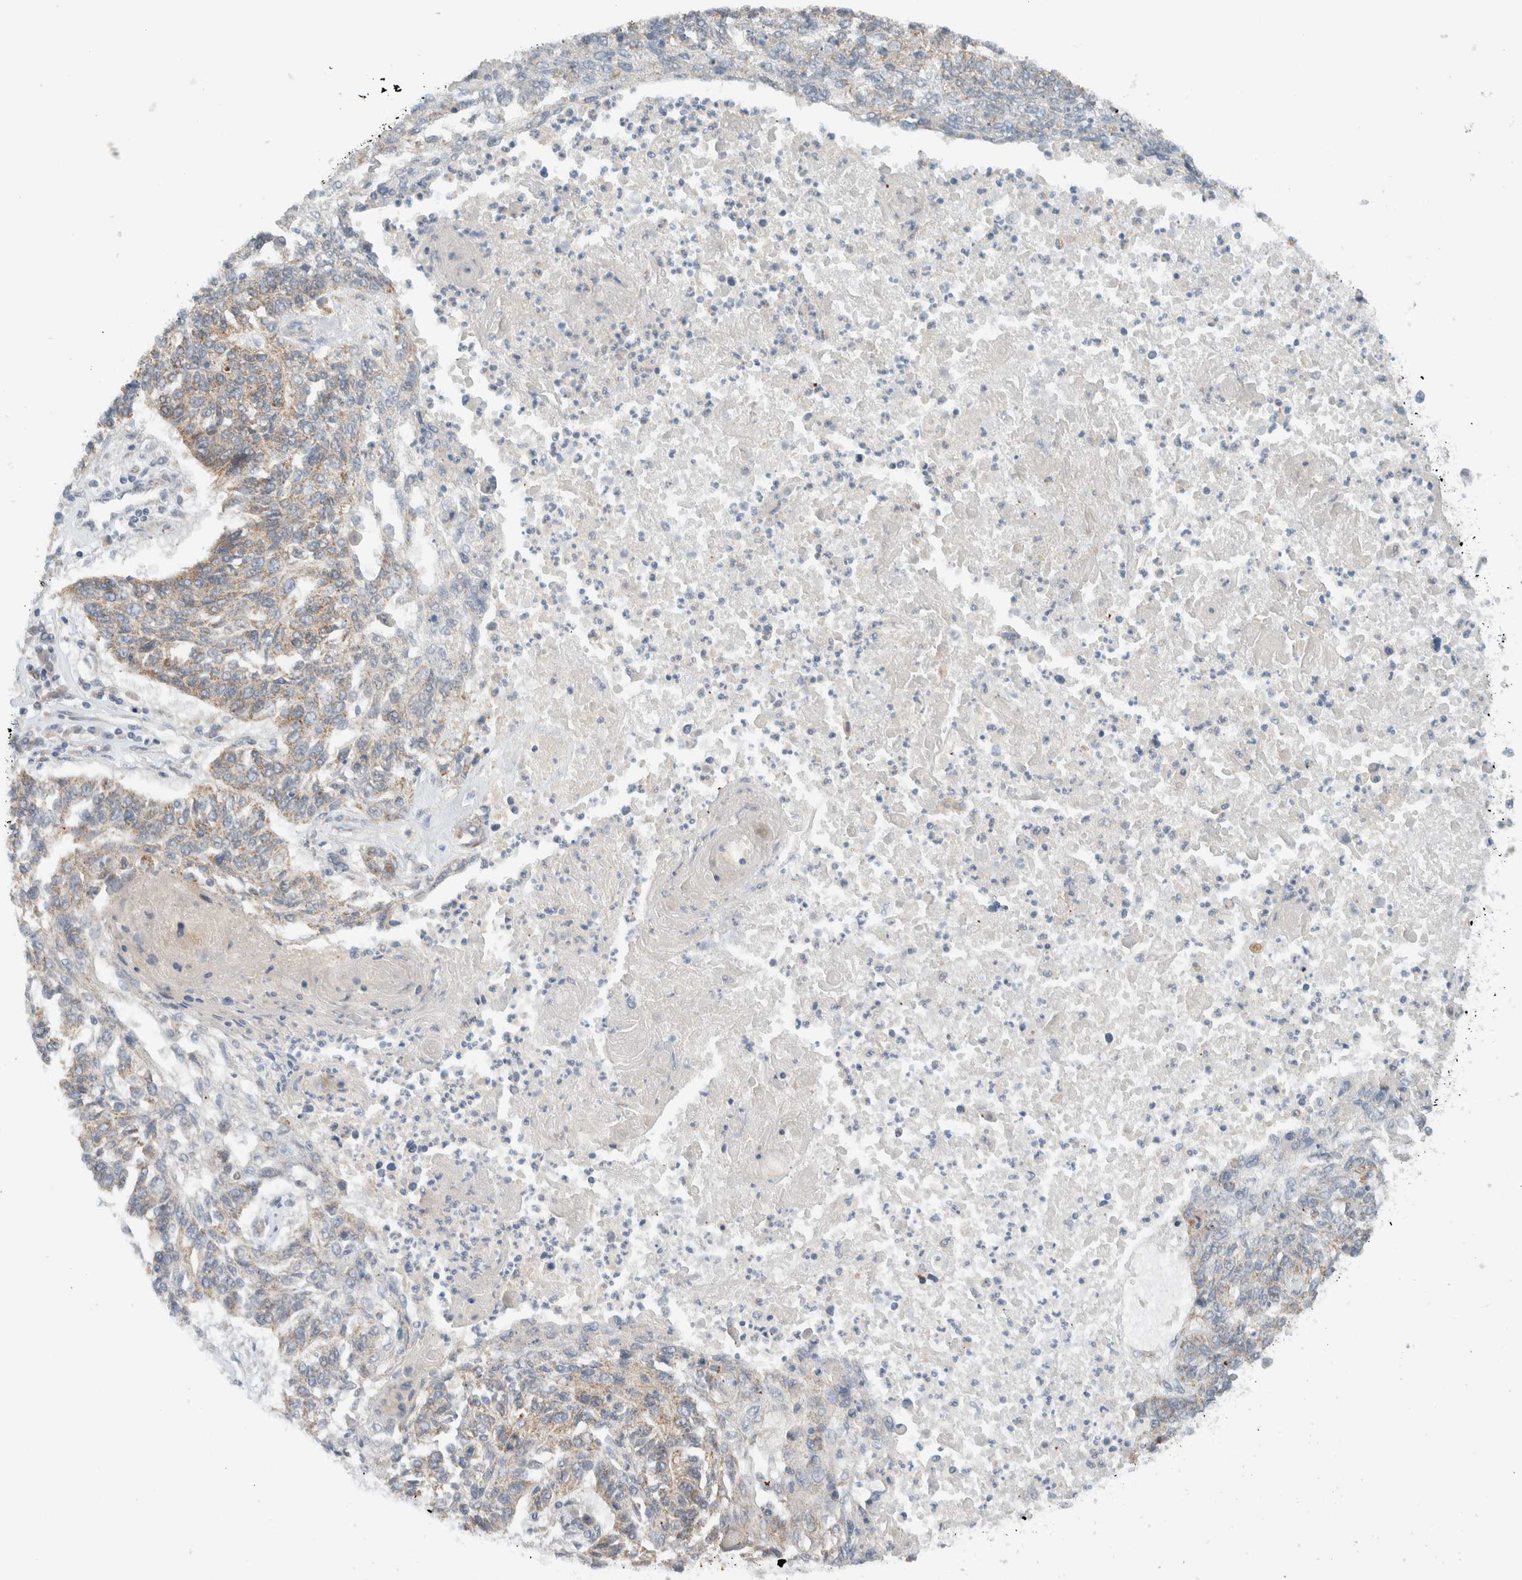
{"staining": {"intensity": "weak", "quantity": ">75%", "location": "cytoplasmic/membranous"}, "tissue": "lung cancer", "cell_type": "Tumor cells", "image_type": "cancer", "snomed": [{"axis": "morphology", "description": "Normal tissue, NOS"}, {"axis": "morphology", "description": "Squamous cell carcinoma, NOS"}, {"axis": "topography", "description": "Cartilage tissue"}, {"axis": "topography", "description": "Bronchus"}, {"axis": "topography", "description": "Lung"}], "caption": "High-magnification brightfield microscopy of squamous cell carcinoma (lung) stained with DAB (3,3'-diaminobenzidine) (brown) and counterstained with hematoxylin (blue). tumor cells exhibit weak cytoplasmic/membranous staining is appreciated in about>75% of cells.", "gene": "MRPL41", "patient": {"sex": "female", "age": 49}}